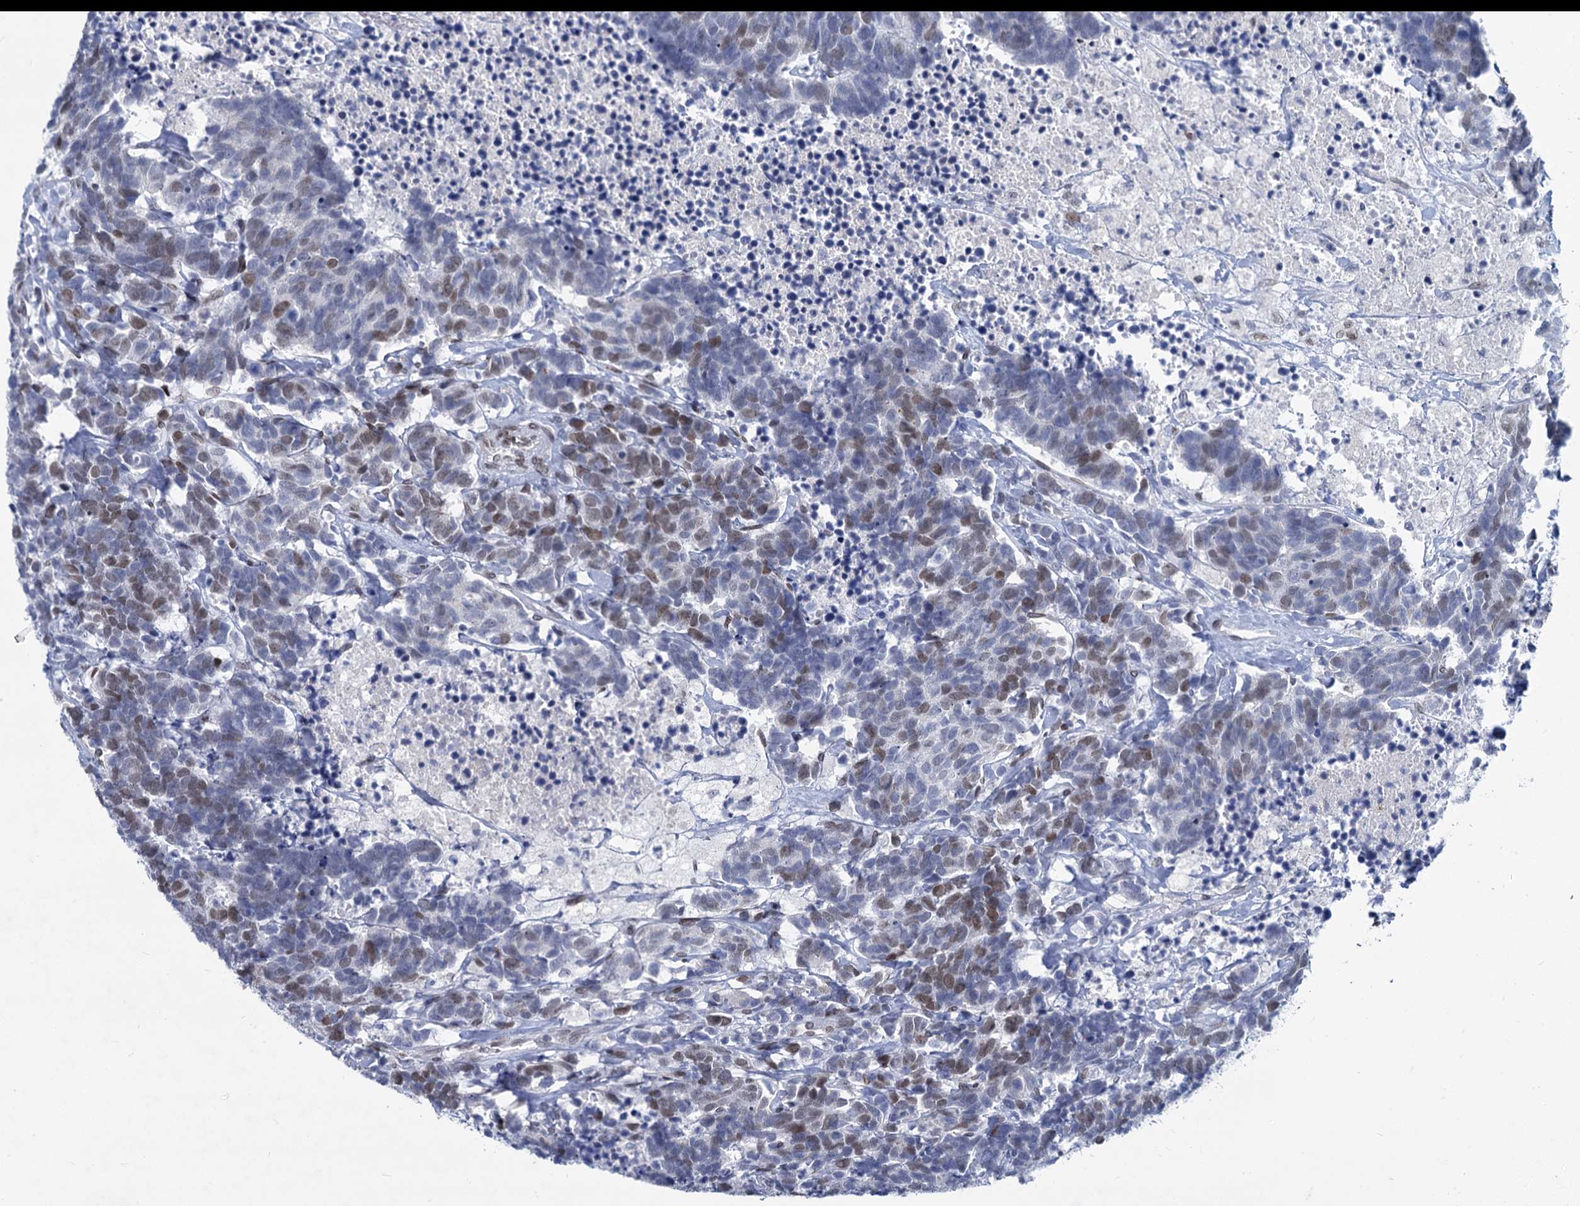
{"staining": {"intensity": "moderate", "quantity": "25%-75%", "location": "nuclear"}, "tissue": "carcinoid", "cell_type": "Tumor cells", "image_type": "cancer", "snomed": [{"axis": "morphology", "description": "Carcinoma, NOS"}, {"axis": "morphology", "description": "Carcinoid, malignant, NOS"}, {"axis": "topography", "description": "Urinary bladder"}], "caption": "IHC (DAB) staining of carcinoma reveals moderate nuclear protein positivity in about 25%-75% of tumor cells. (DAB (3,3'-diaminobenzidine) IHC with brightfield microscopy, high magnification).", "gene": "PRSS35", "patient": {"sex": "male", "age": 57}}